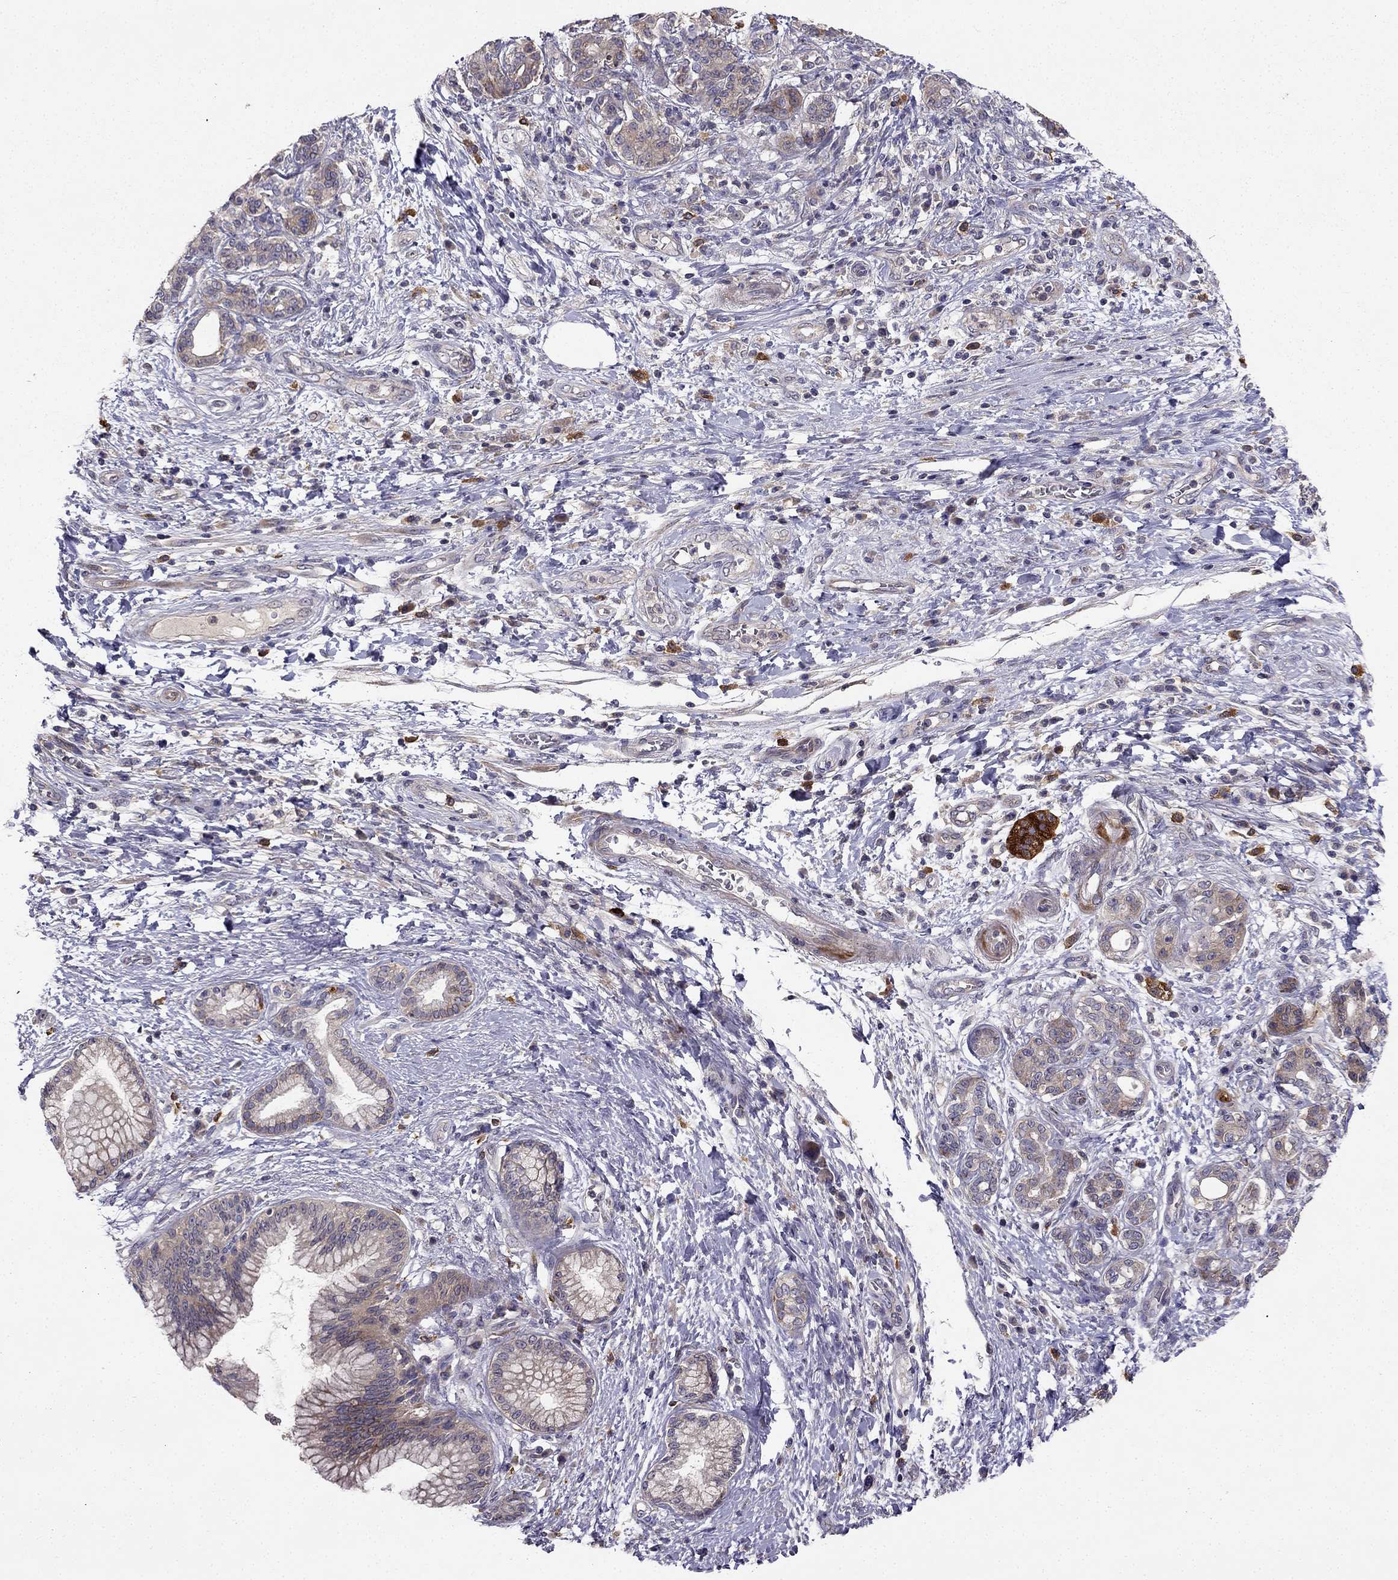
{"staining": {"intensity": "weak", "quantity": "25%-75%", "location": "cytoplasmic/membranous"}, "tissue": "pancreatic cancer", "cell_type": "Tumor cells", "image_type": "cancer", "snomed": [{"axis": "morphology", "description": "Adenocarcinoma, NOS"}, {"axis": "topography", "description": "Pancreas"}], "caption": "There is low levels of weak cytoplasmic/membranous staining in tumor cells of pancreatic cancer, as demonstrated by immunohistochemical staining (brown color).", "gene": "STXBP5", "patient": {"sex": "female", "age": 73}}